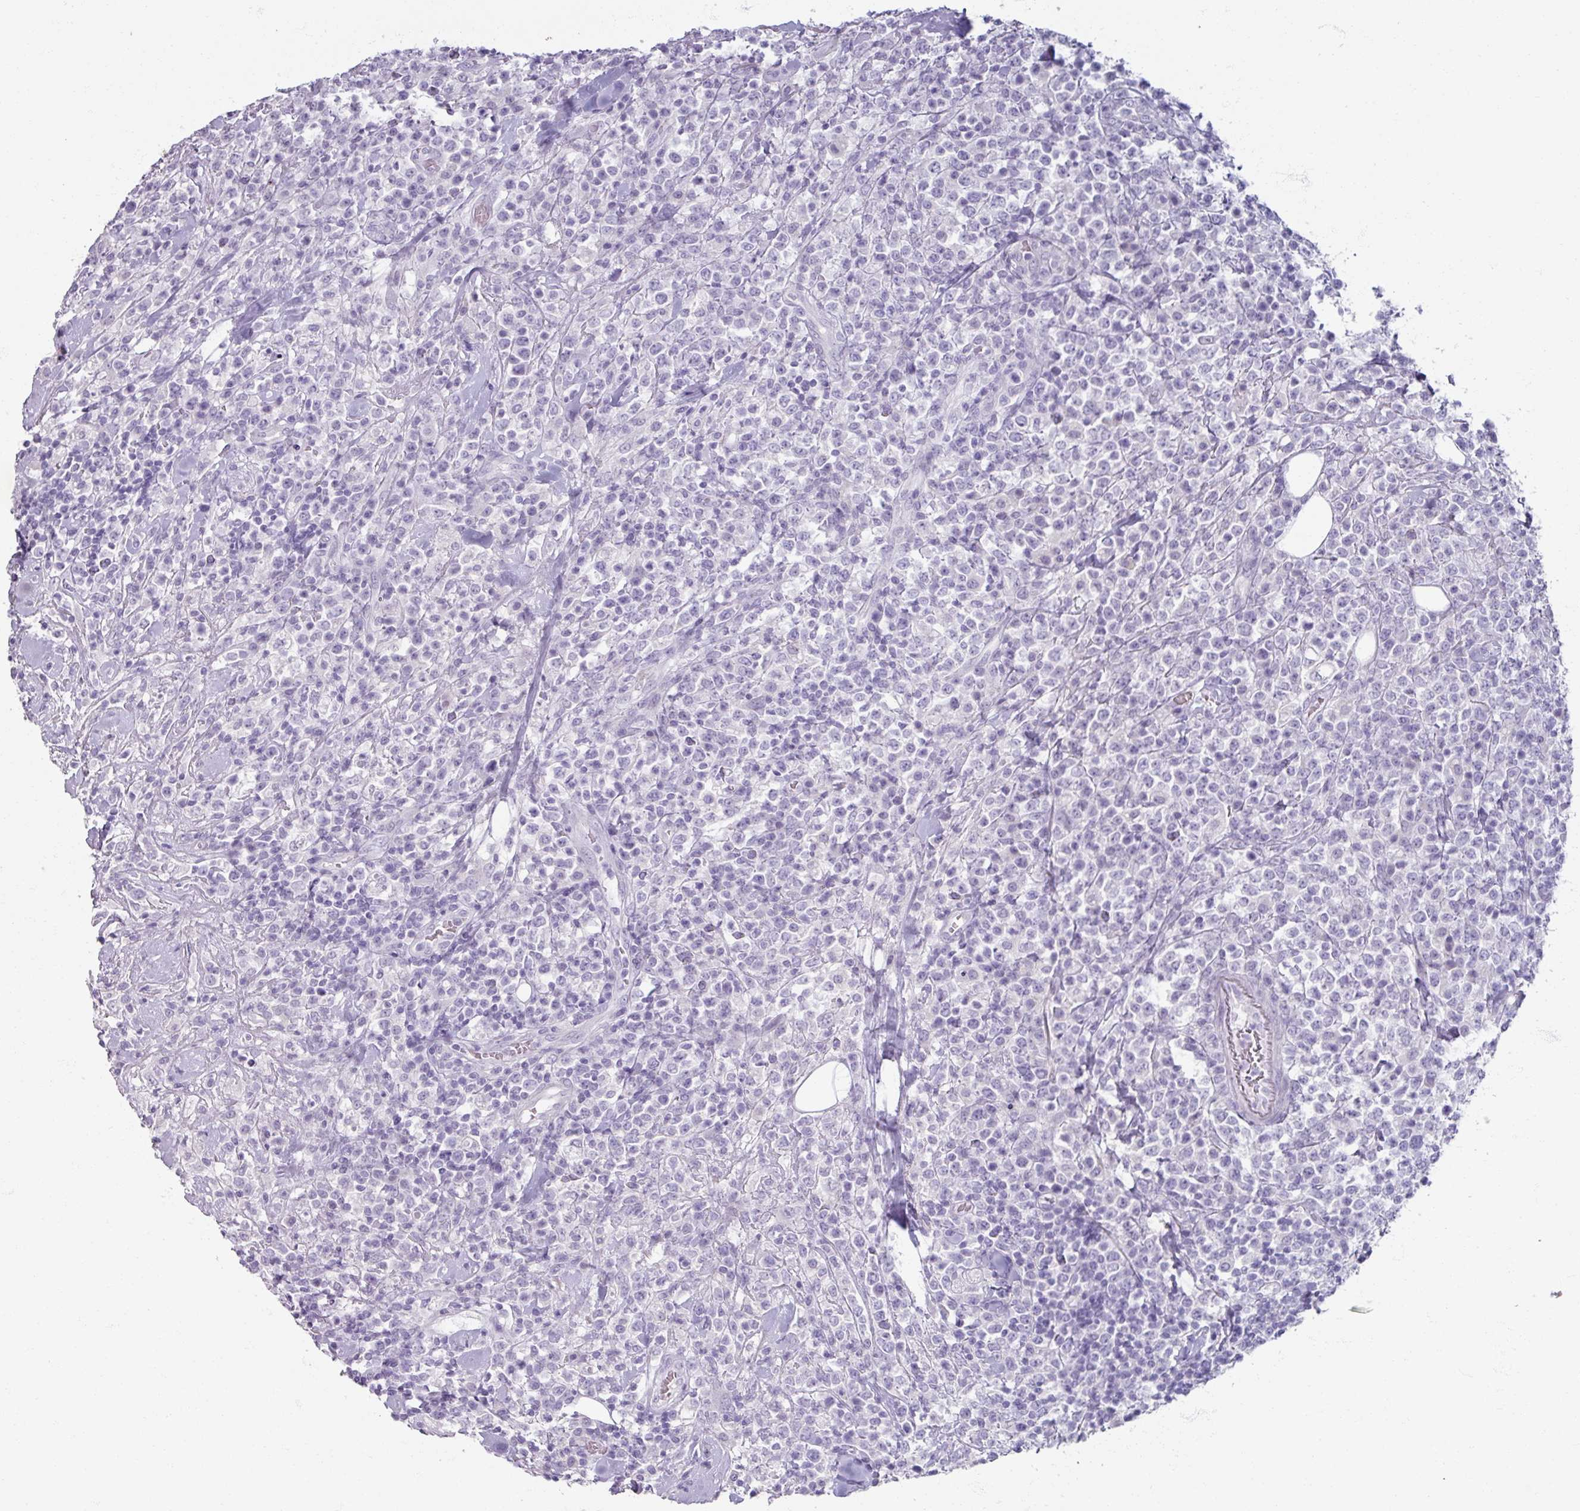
{"staining": {"intensity": "negative", "quantity": "none", "location": "none"}, "tissue": "lymphoma", "cell_type": "Tumor cells", "image_type": "cancer", "snomed": [{"axis": "morphology", "description": "Malignant lymphoma, non-Hodgkin's type, High grade"}, {"axis": "topography", "description": "Colon"}], "caption": "The immunohistochemistry (IHC) micrograph has no significant staining in tumor cells of high-grade malignant lymphoma, non-Hodgkin's type tissue.", "gene": "TG", "patient": {"sex": "female", "age": 53}}